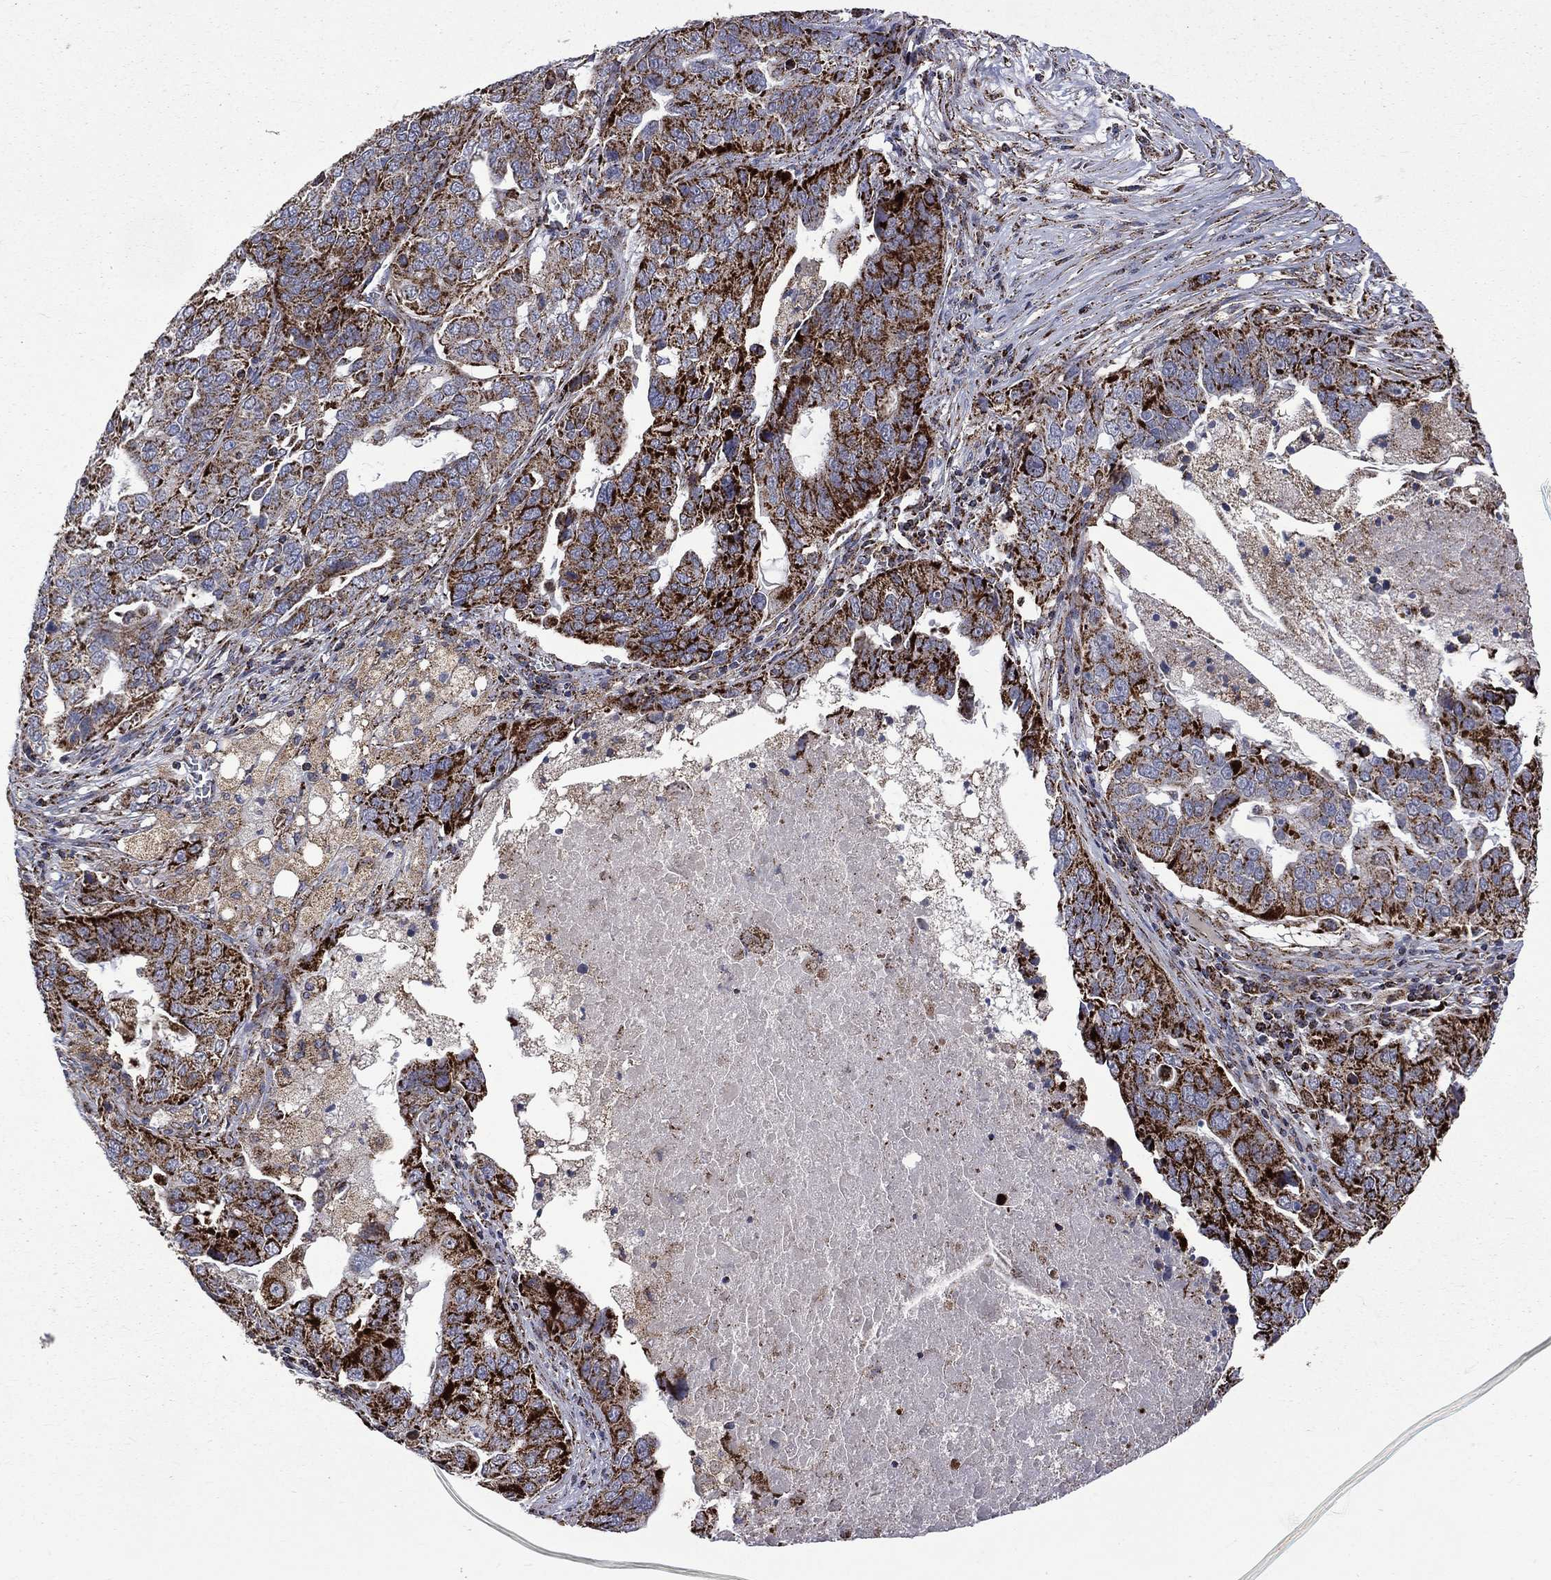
{"staining": {"intensity": "strong", "quantity": ">75%", "location": "cytoplasmic/membranous"}, "tissue": "ovarian cancer", "cell_type": "Tumor cells", "image_type": "cancer", "snomed": [{"axis": "morphology", "description": "Carcinoma, endometroid"}, {"axis": "topography", "description": "Soft tissue"}, {"axis": "topography", "description": "Ovary"}], "caption": "Immunohistochemical staining of ovarian cancer (endometroid carcinoma) demonstrates high levels of strong cytoplasmic/membranous protein staining in about >75% of tumor cells.", "gene": "GOT2", "patient": {"sex": "female", "age": 52}}